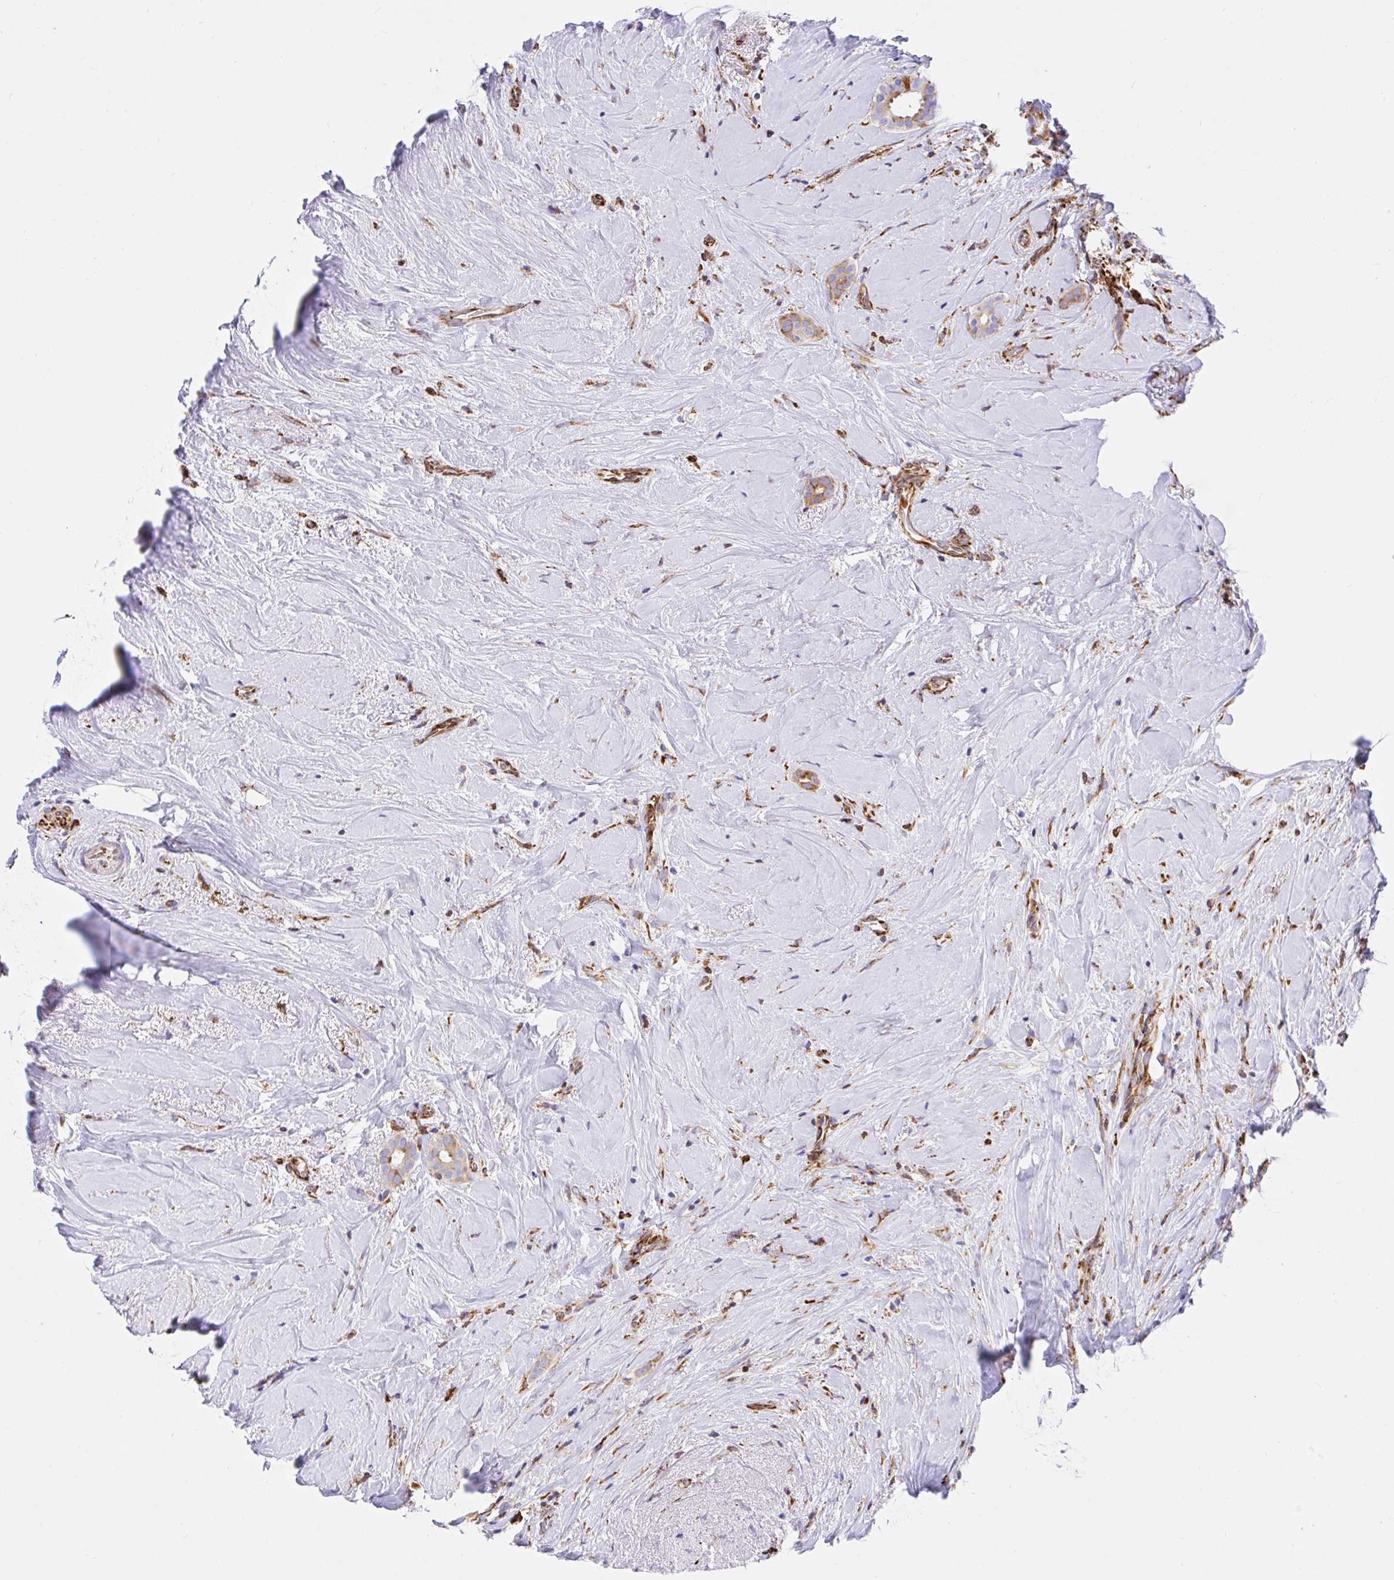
{"staining": {"intensity": "moderate", "quantity": "<25%", "location": "cytoplasmic/membranous"}, "tissue": "breast cancer", "cell_type": "Tumor cells", "image_type": "cancer", "snomed": [{"axis": "morphology", "description": "Duct carcinoma"}, {"axis": "topography", "description": "Breast"}], "caption": "DAB (3,3'-diaminobenzidine) immunohistochemical staining of human breast infiltrating ductal carcinoma shows moderate cytoplasmic/membranous protein positivity in approximately <25% of tumor cells. The staining was performed using DAB, with brown indicating positive protein expression. Nuclei are stained blue with hematoxylin.", "gene": "CLGN", "patient": {"sex": "female", "age": 65}}